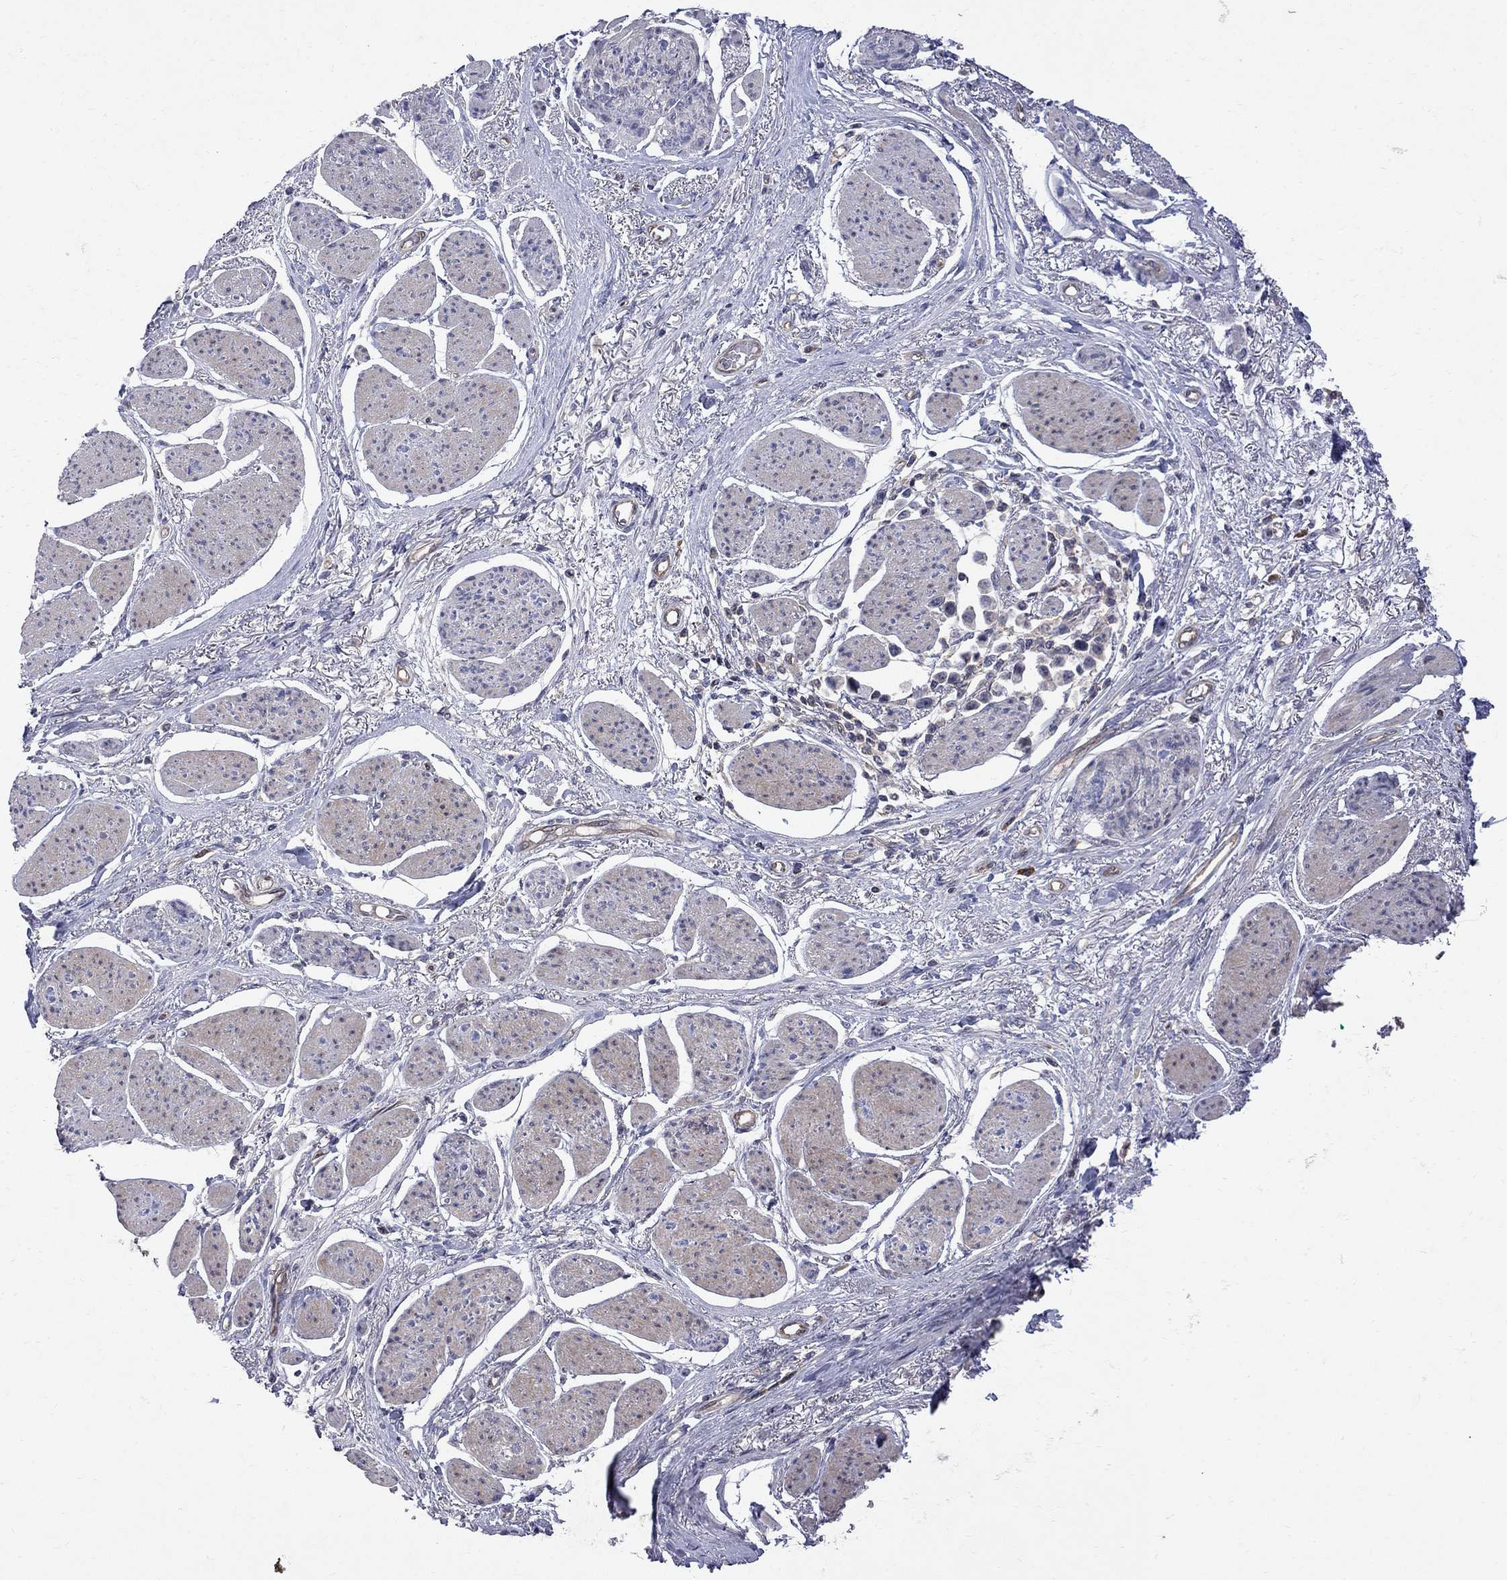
{"staining": {"intensity": "negative", "quantity": "none", "location": "none"}, "tissue": "stomach cancer", "cell_type": "Tumor cells", "image_type": "cancer", "snomed": [{"axis": "morphology", "description": "Adenocarcinoma, NOS"}, {"axis": "topography", "description": "Stomach"}], "caption": "The image demonstrates no significant expression in tumor cells of stomach adenocarcinoma.", "gene": "ABI3", "patient": {"sex": "female", "age": 81}}